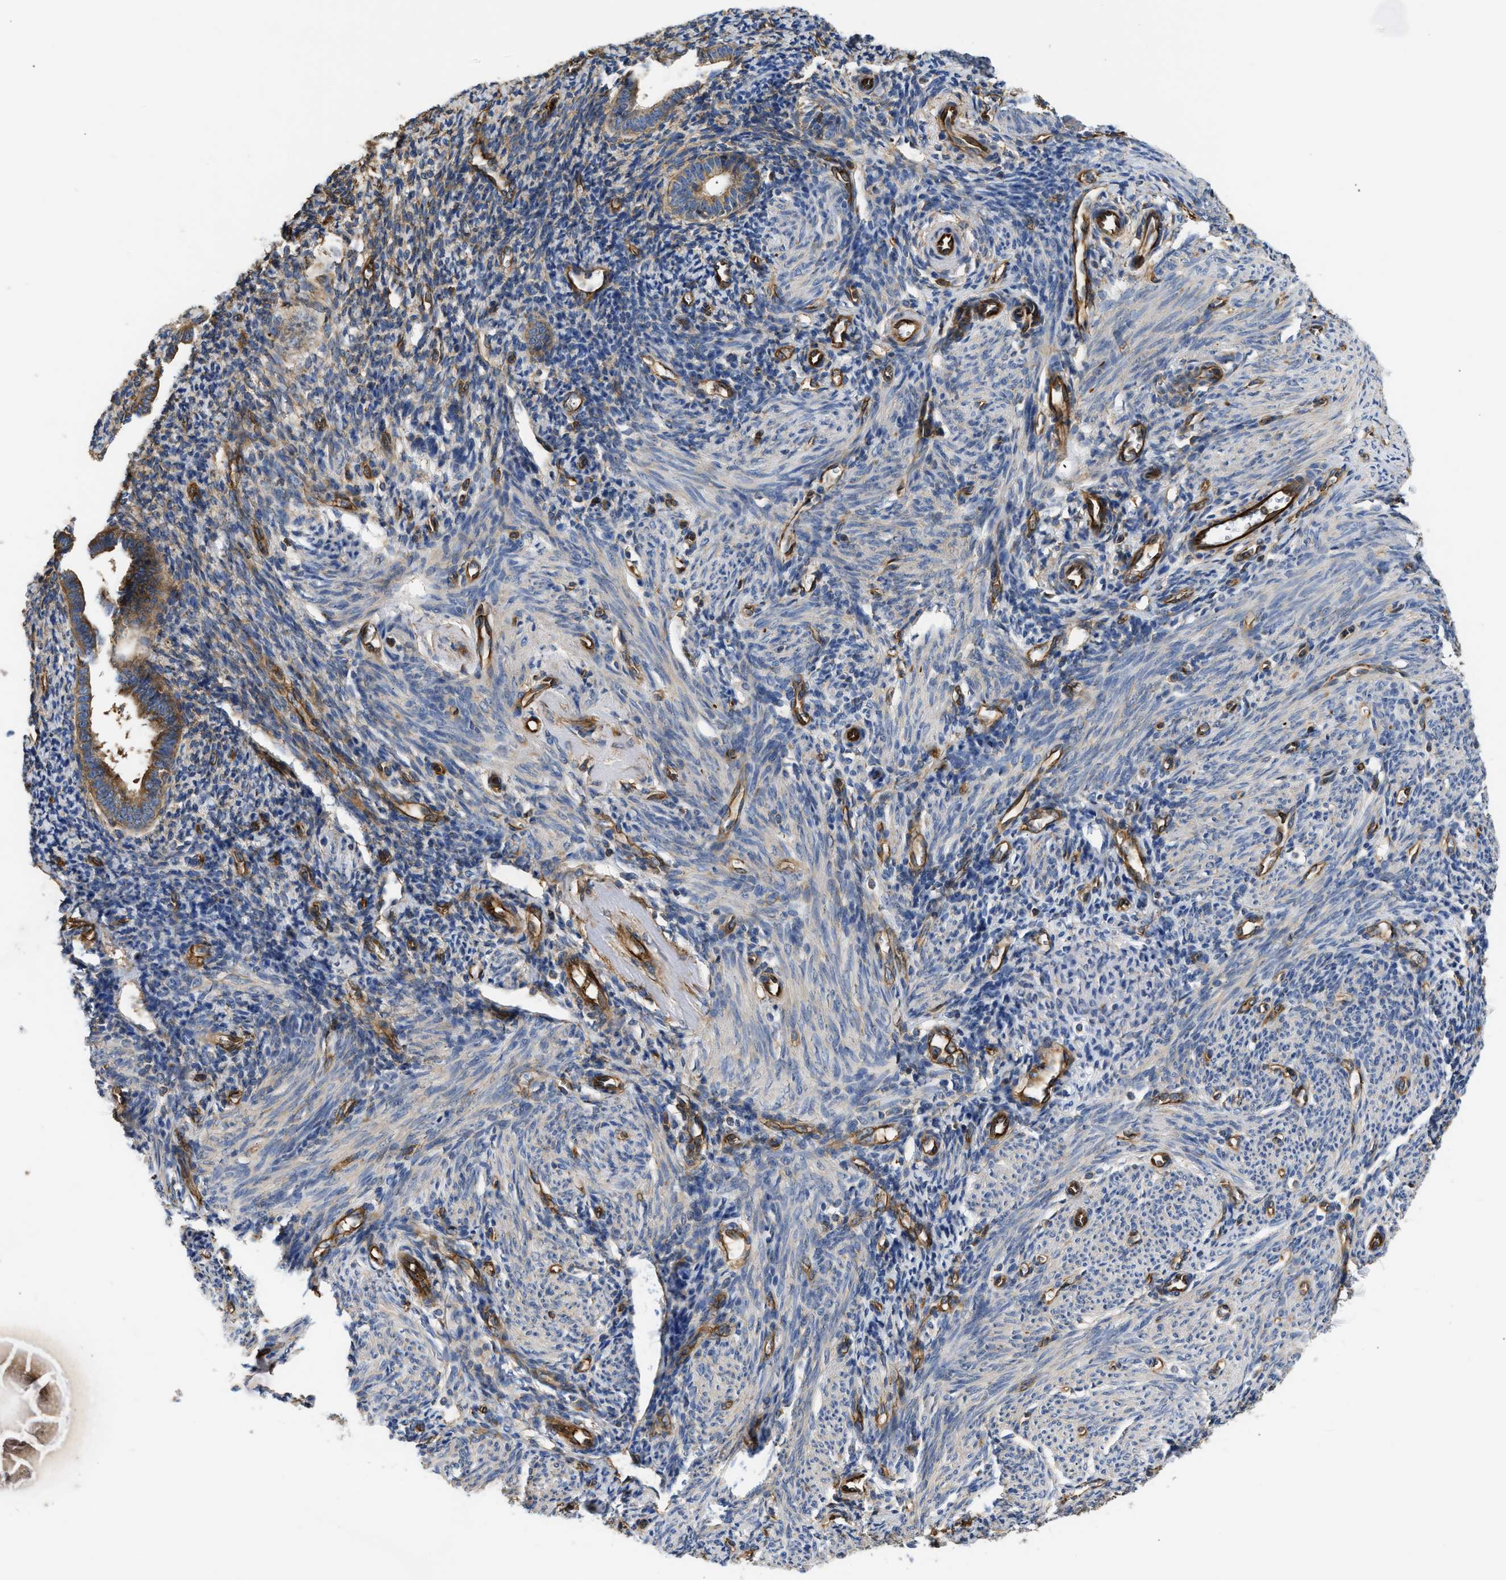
{"staining": {"intensity": "moderate", "quantity": "25%-75%", "location": "cytoplasmic/membranous"}, "tissue": "endometrium", "cell_type": "Cells in endometrial stroma", "image_type": "normal", "snomed": [{"axis": "morphology", "description": "Normal tissue, NOS"}, {"axis": "morphology", "description": "Adenocarcinoma, NOS"}, {"axis": "topography", "description": "Endometrium"}], "caption": "Immunohistochemistry staining of benign endometrium, which reveals medium levels of moderate cytoplasmic/membranous expression in about 25%-75% of cells in endometrial stroma indicating moderate cytoplasmic/membranous protein staining. The staining was performed using DAB (brown) for protein detection and nuclei were counterstained in hematoxylin (blue).", "gene": "SAMD9L", "patient": {"sex": "female", "age": 57}}